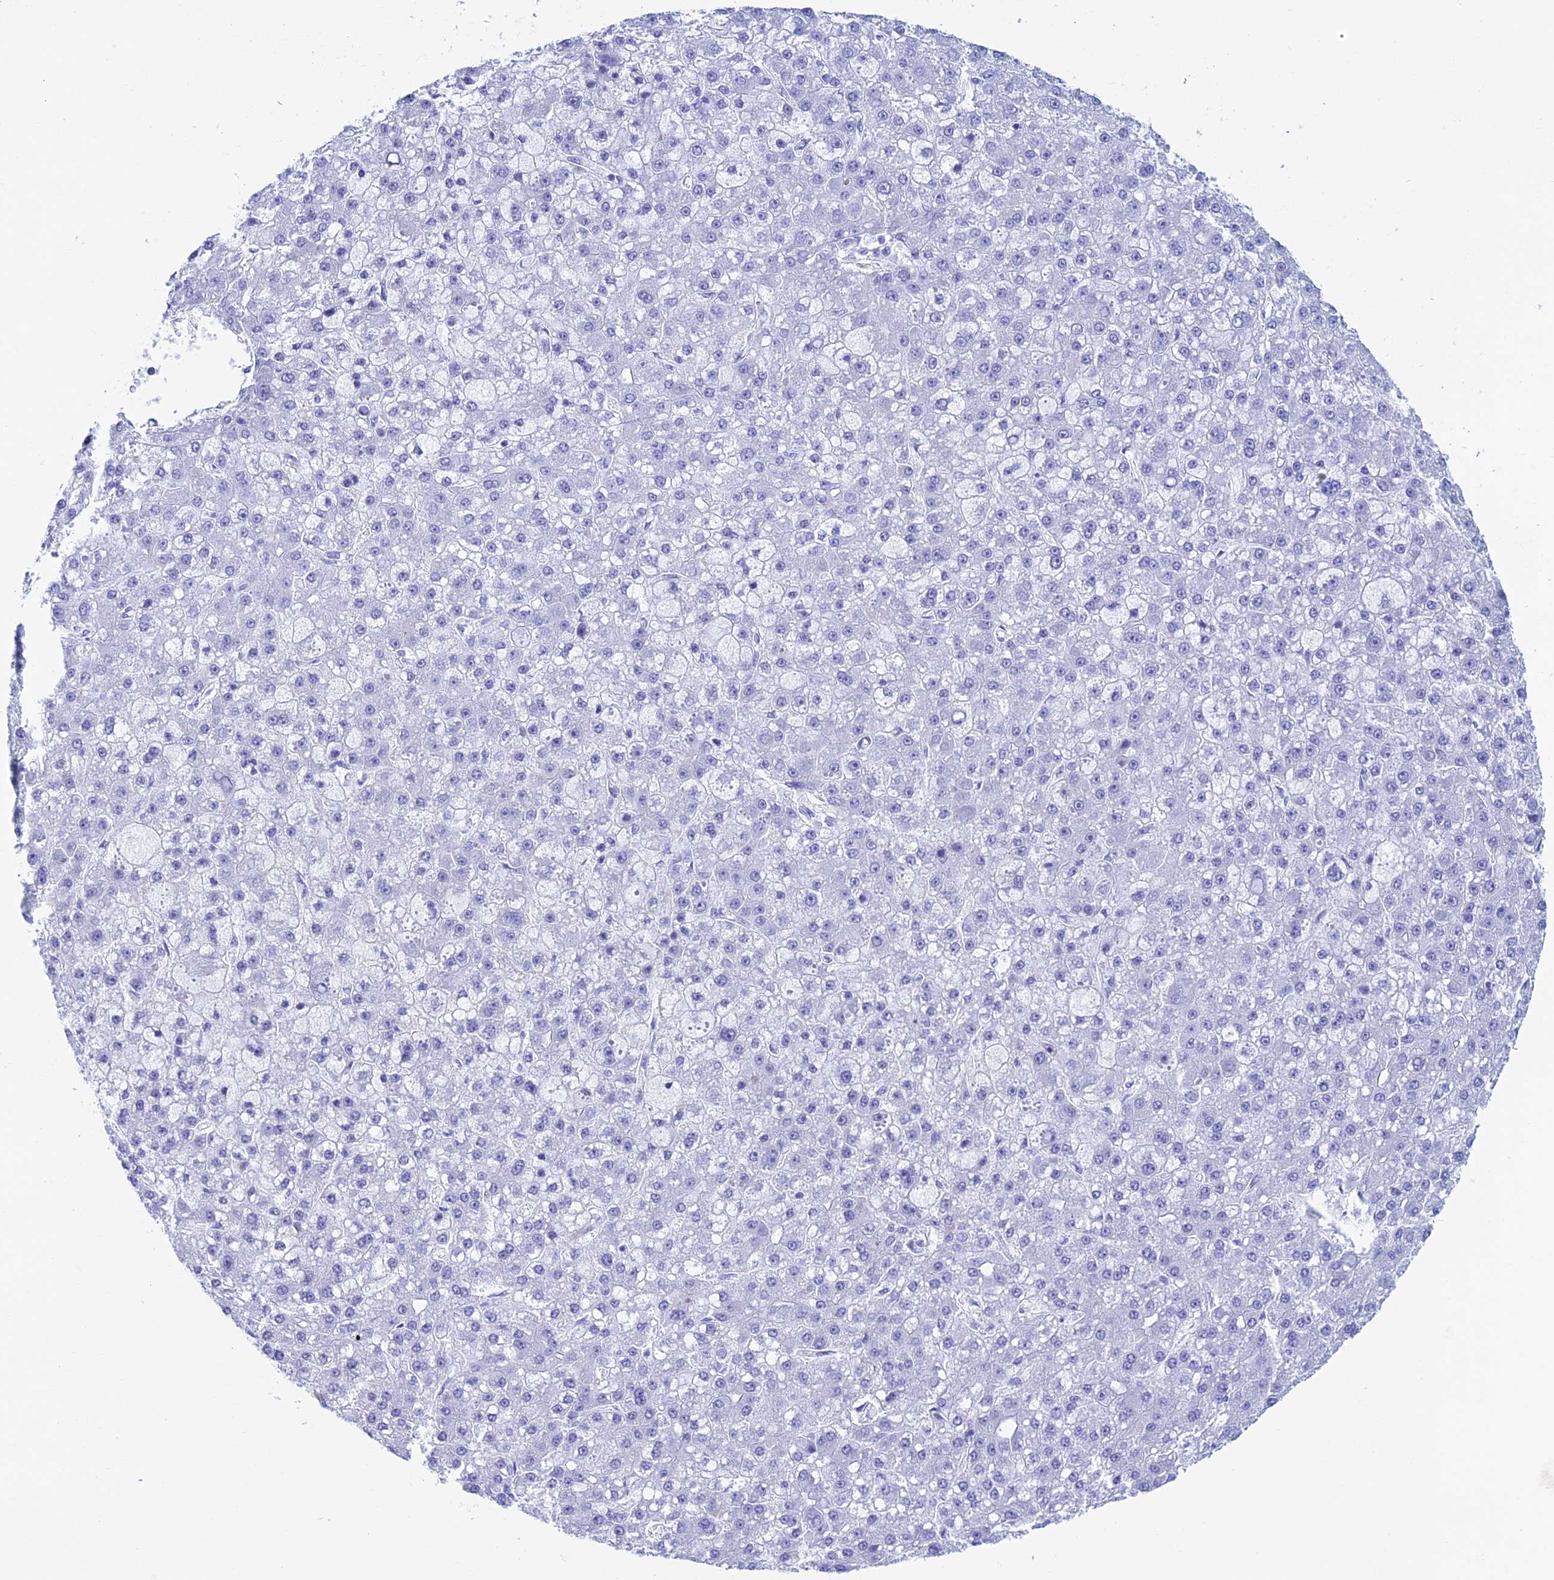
{"staining": {"intensity": "negative", "quantity": "none", "location": "none"}, "tissue": "liver cancer", "cell_type": "Tumor cells", "image_type": "cancer", "snomed": [{"axis": "morphology", "description": "Carcinoma, Hepatocellular, NOS"}, {"axis": "topography", "description": "Liver"}], "caption": "Hepatocellular carcinoma (liver) was stained to show a protein in brown. There is no significant expression in tumor cells.", "gene": "KCNK17", "patient": {"sex": "male", "age": 67}}